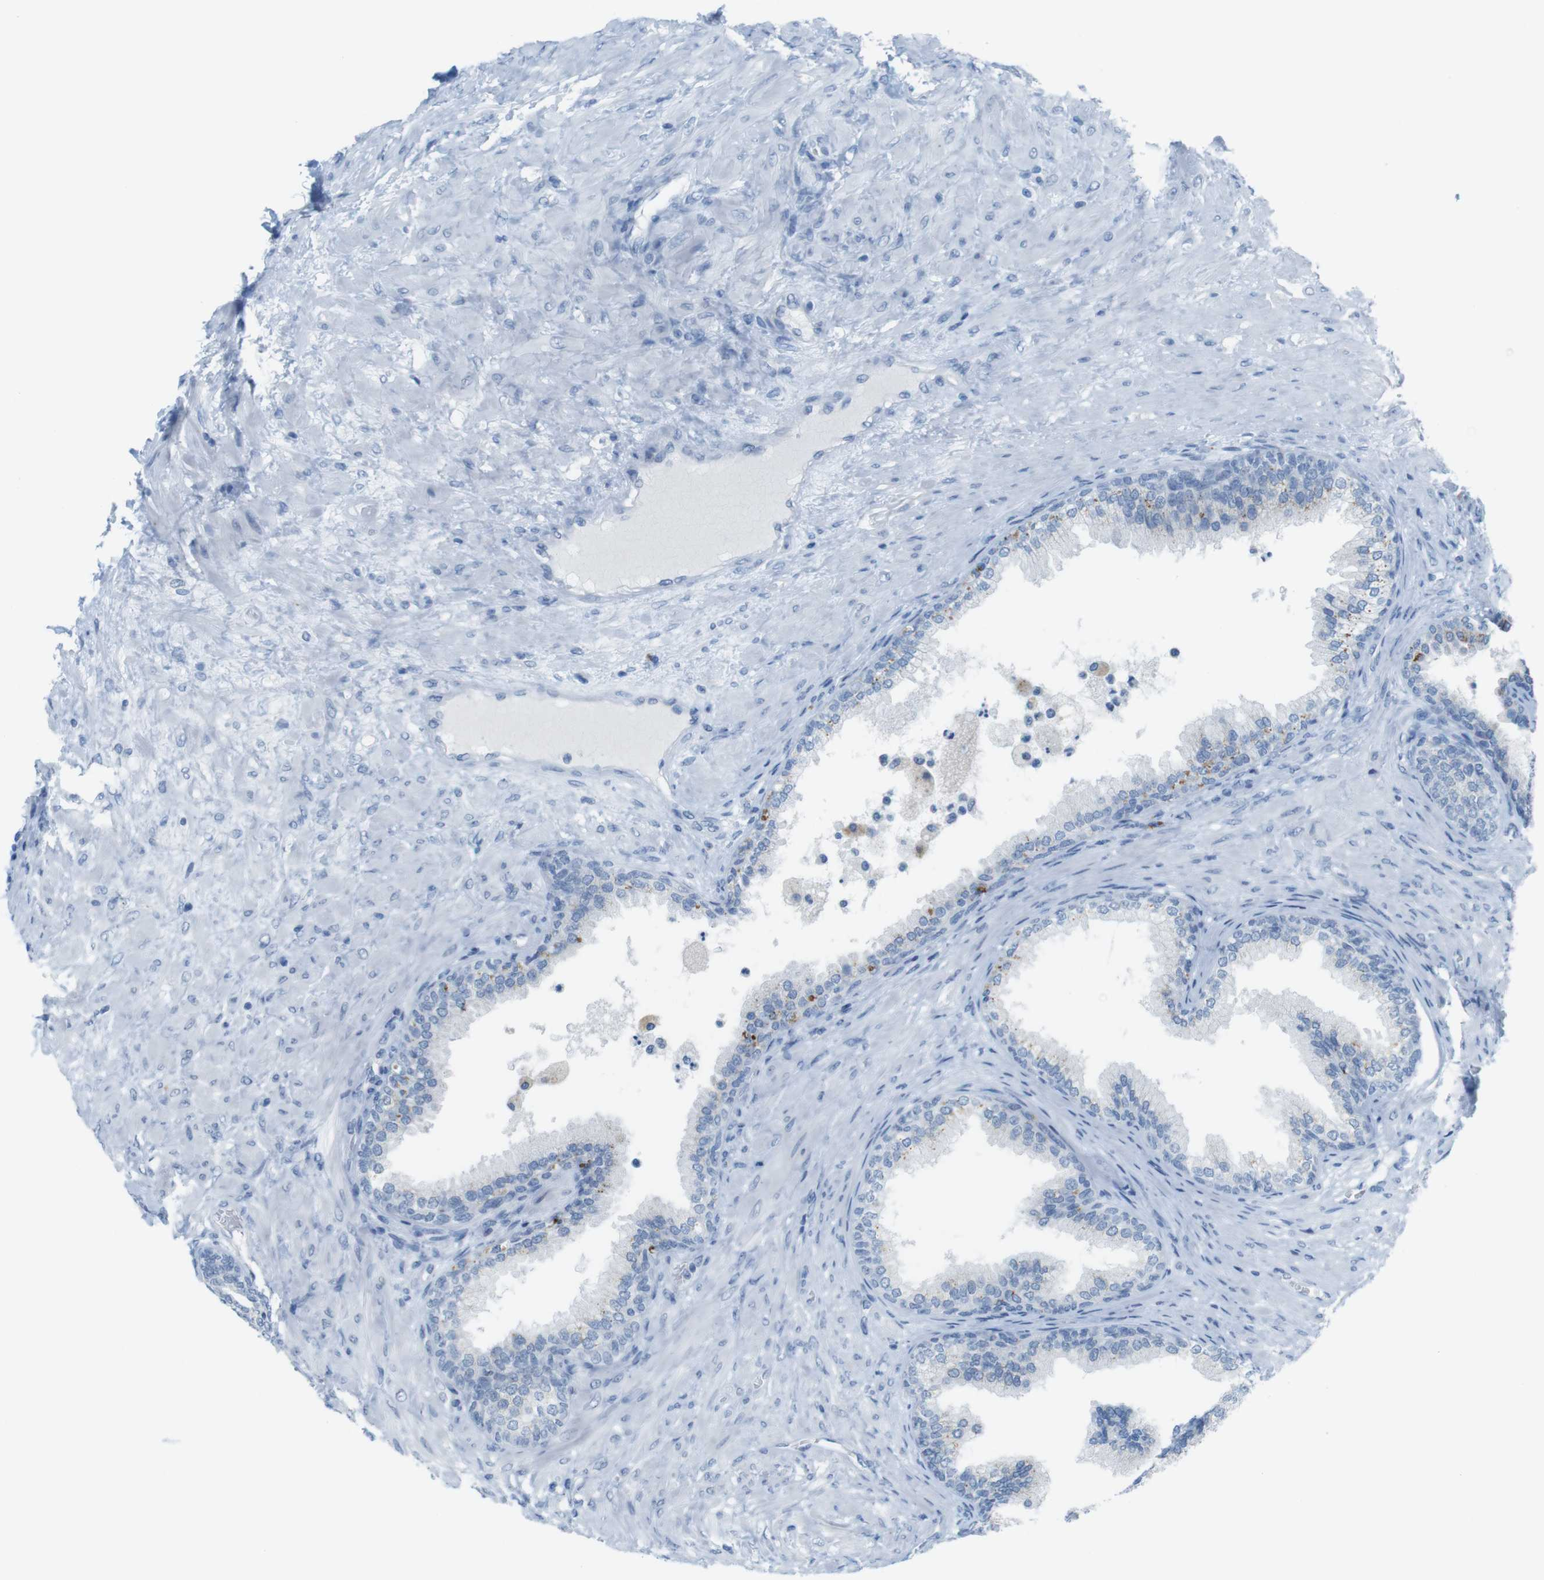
{"staining": {"intensity": "moderate", "quantity": "25%-75%", "location": "cytoplasmic/membranous"}, "tissue": "prostate", "cell_type": "Glandular cells", "image_type": "normal", "snomed": [{"axis": "morphology", "description": "Normal tissue, NOS"}, {"axis": "topography", "description": "Prostate"}], "caption": "DAB (3,3'-diaminobenzidine) immunohistochemical staining of benign prostate displays moderate cytoplasmic/membranous protein expression in about 25%-75% of glandular cells.", "gene": "YIPF1", "patient": {"sex": "male", "age": 76}}